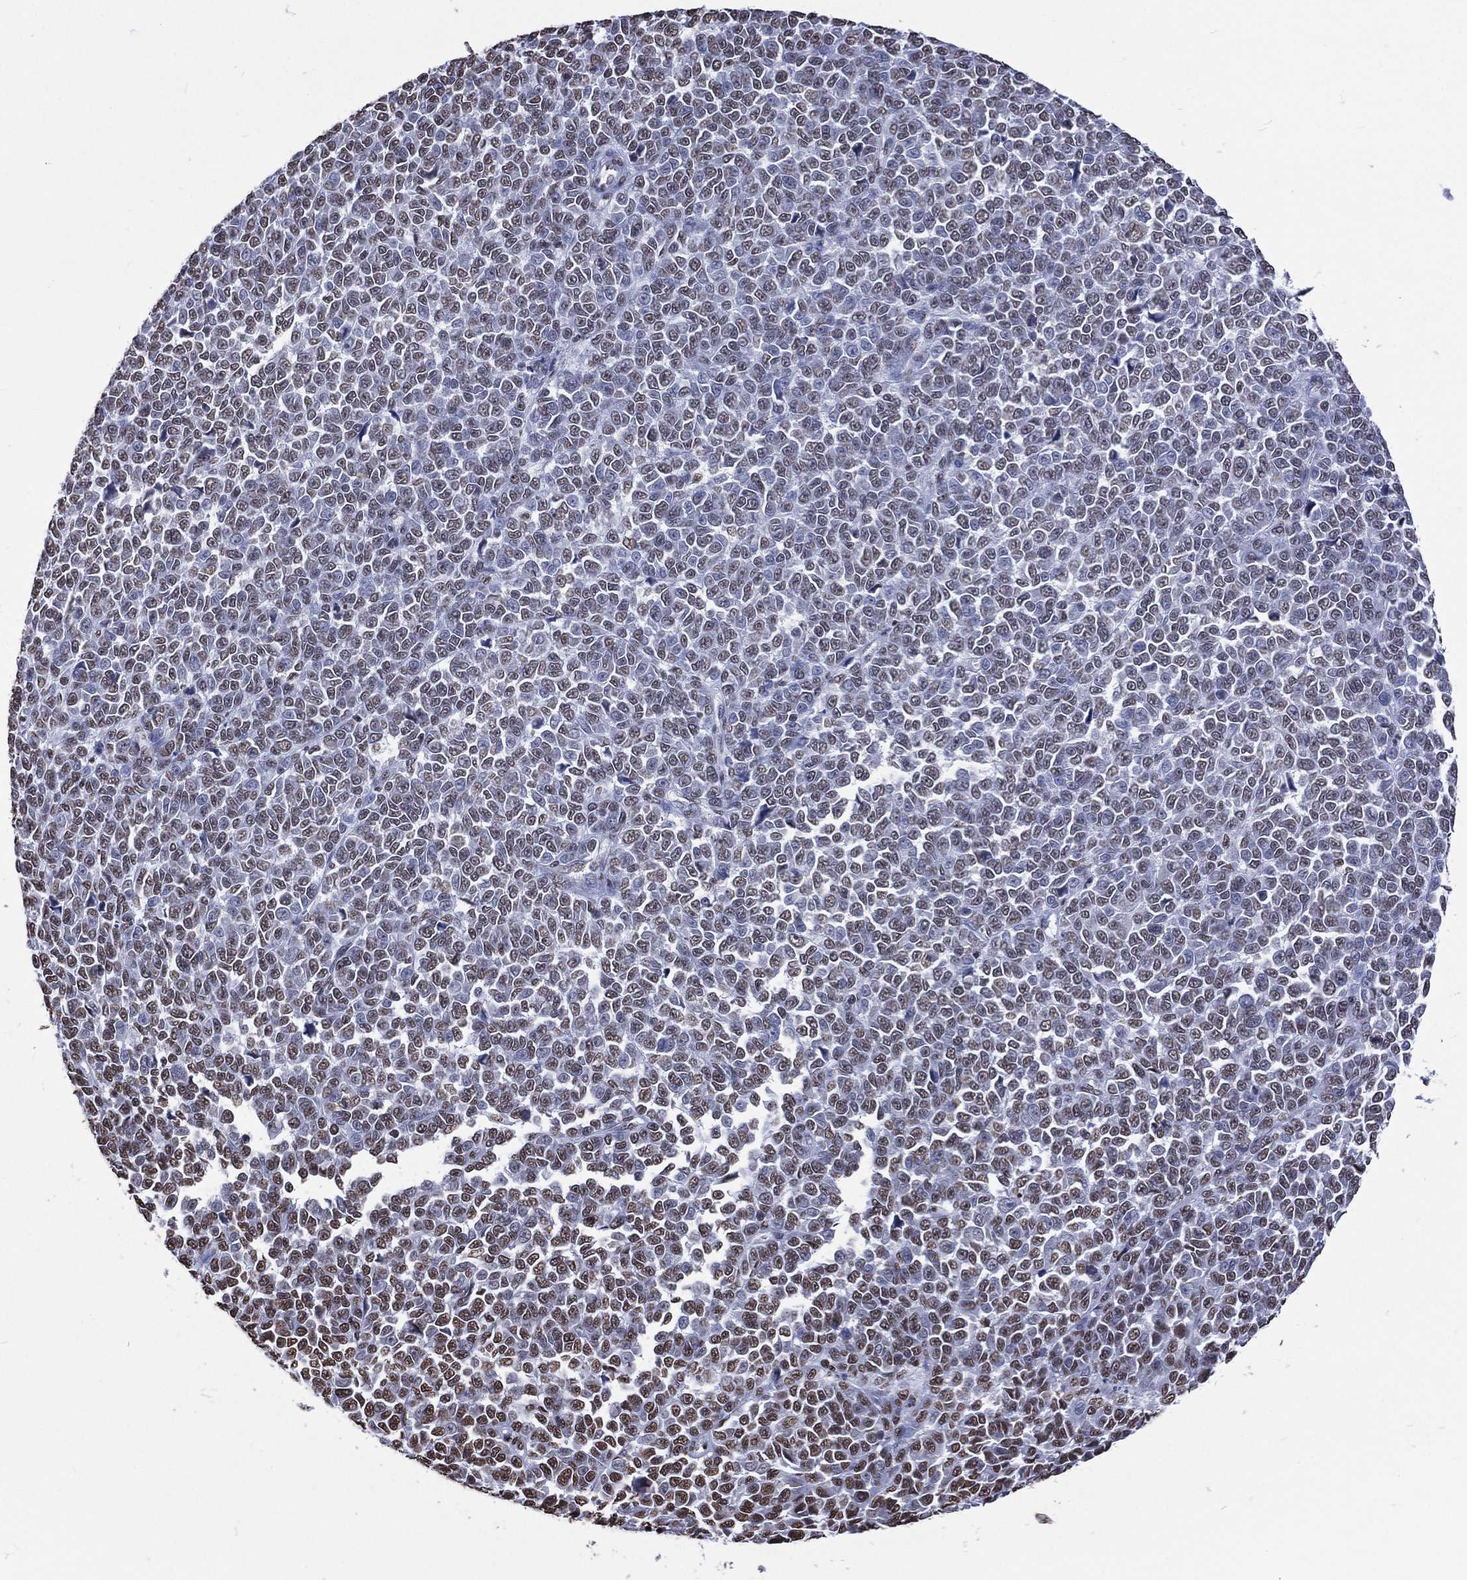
{"staining": {"intensity": "moderate", "quantity": "<25%", "location": "nuclear"}, "tissue": "melanoma", "cell_type": "Tumor cells", "image_type": "cancer", "snomed": [{"axis": "morphology", "description": "Malignant melanoma, NOS"}, {"axis": "topography", "description": "Skin"}], "caption": "Malignant melanoma tissue shows moderate nuclear positivity in about <25% of tumor cells", "gene": "RETREG2", "patient": {"sex": "female", "age": 95}}